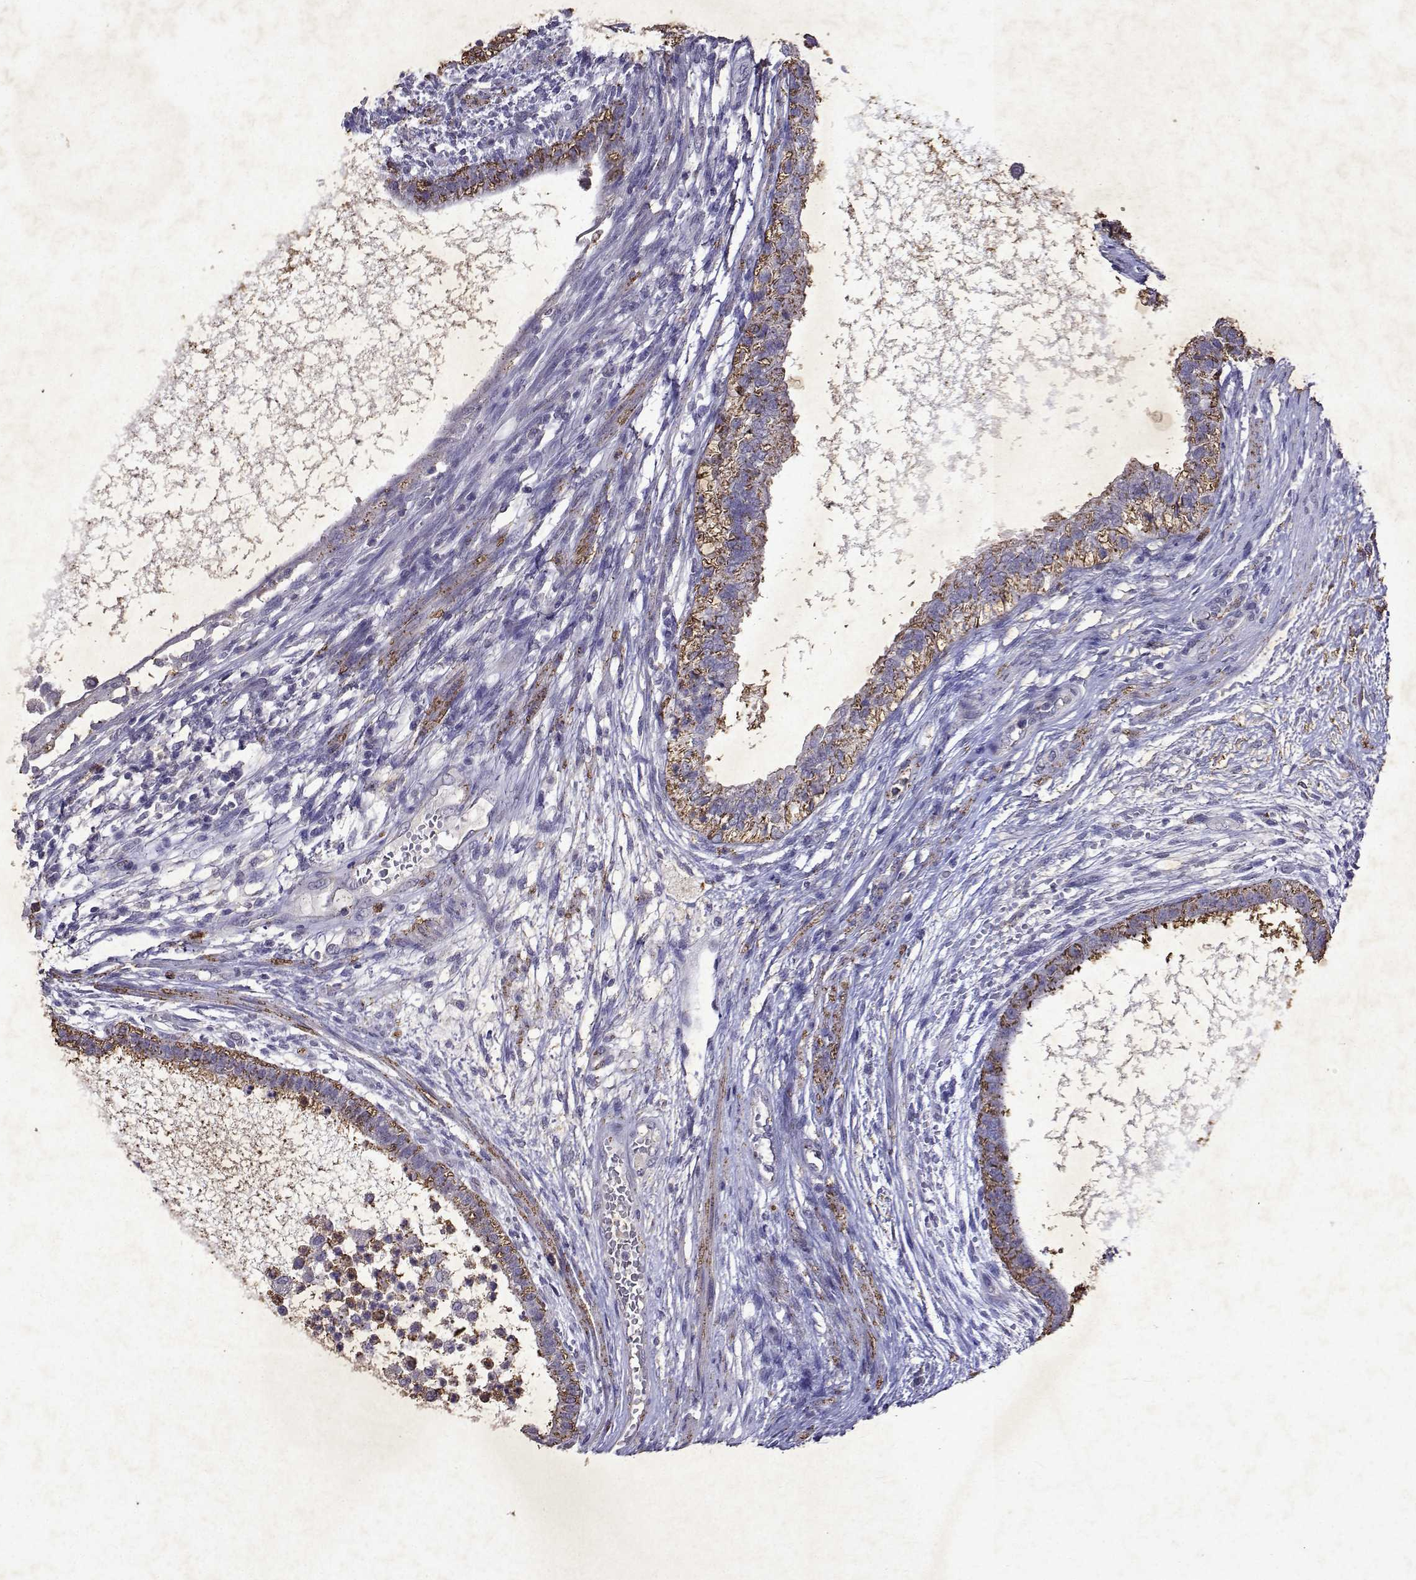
{"staining": {"intensity": "moderate", "quantity": "25%-75%", "location": "cytoplasmic/membranous"}, "tissue": "testis cancer", "cell_type": "Tumor cells", "image_type": "cancer", "snomed": [{"axis": "morphology", "description": "Carcinoma, Embryonal, NOS"}, {"axis": "topography", "description": "Testis"}], "caption": "Human testis embryonal carcinoma stained for a protein (brown) exhibits moderate cytoplasmic/membranous positive expression in about 25%-75% of tumor cells.", "gene": "DUSP28", "patient": {"sex": "male", "age": 26}}